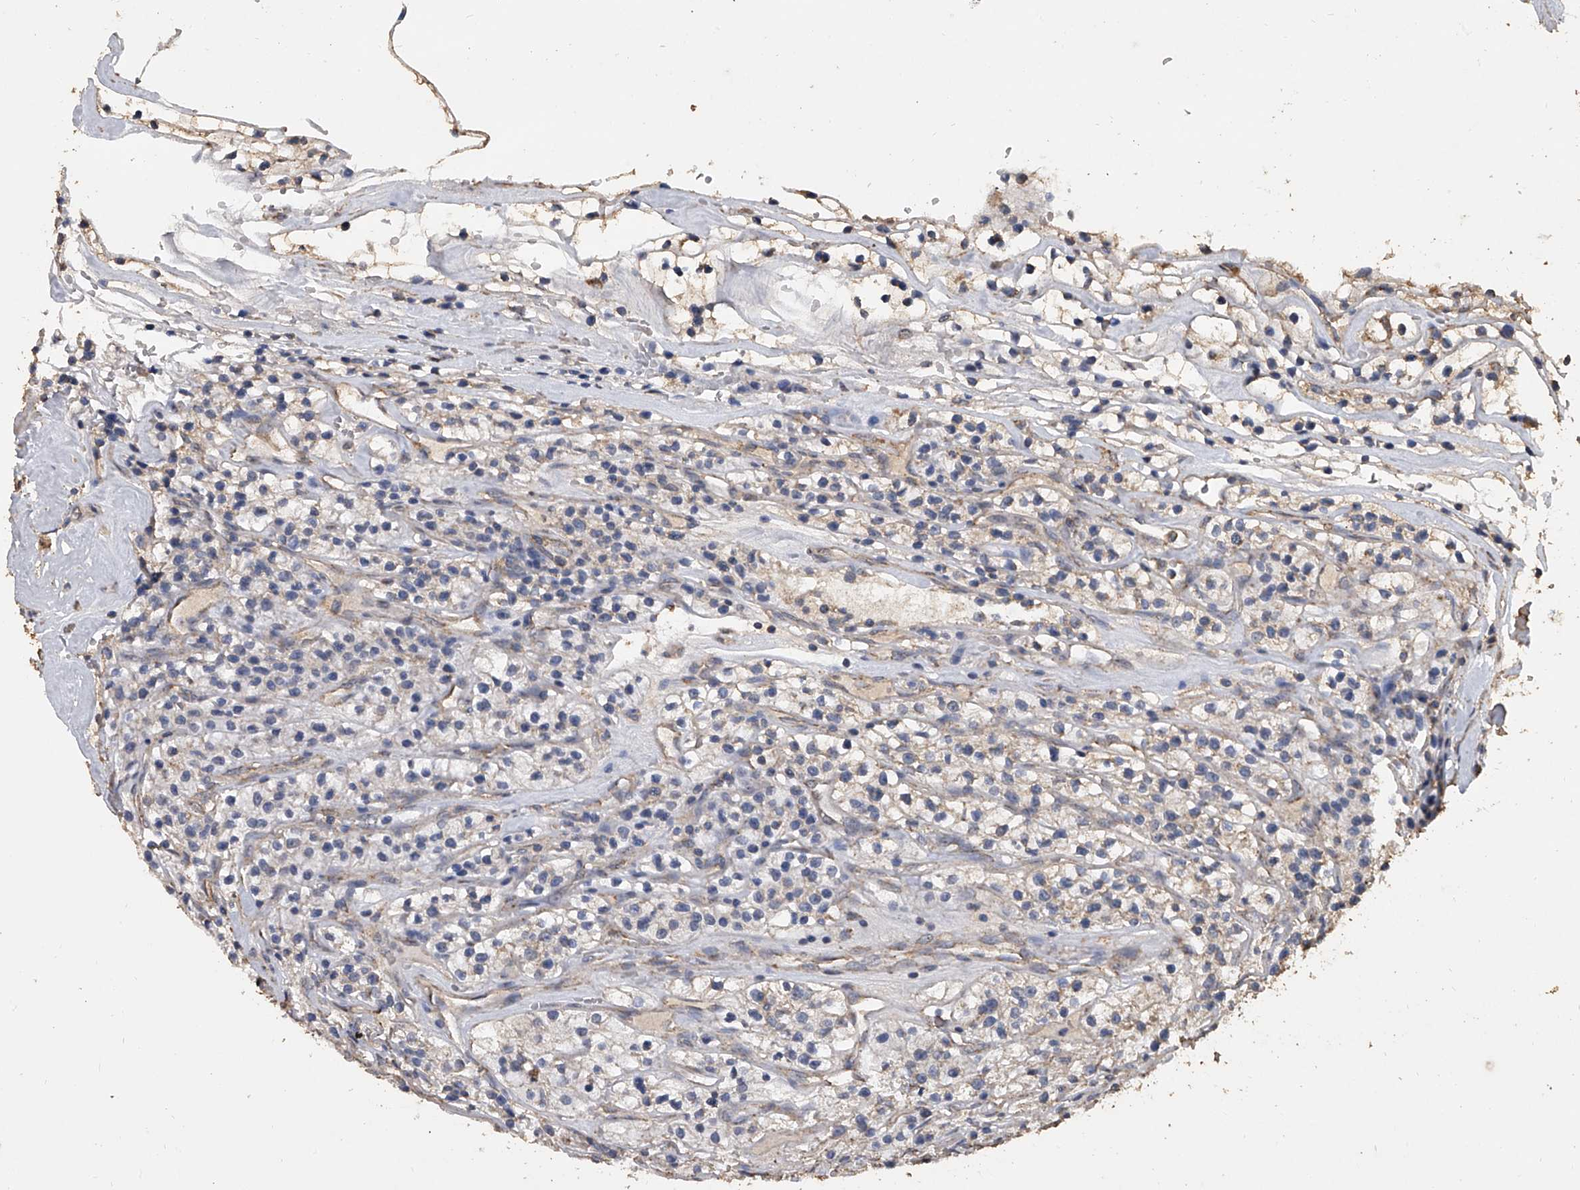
{"staining": {"intensity": "weak", "quantity": "<25%", "location": "cytoplasmic/membranous"}, "tissue": "renal cancer", "cell_type": "Tumor cells", "image_type": "cancer", "snomed": [{"axis": "morphology", "description": "Adenocarcinoma, NOS"}, {"axis": "topography", "description": "Kidney"}], "caption": "Photomicrograph shows no protein positivity in tumor cells of renal cancer (adenocarcinoma) tissue. The staining was performed using DAB (3,3'-diaminobenzidine) to visualize the protein expression in brown, while the nuclei were stained in blue with hematoxylin (Magnification: 20x).", "gene": "MRPL28", "patient": {"sex": "female", "age": 57}}